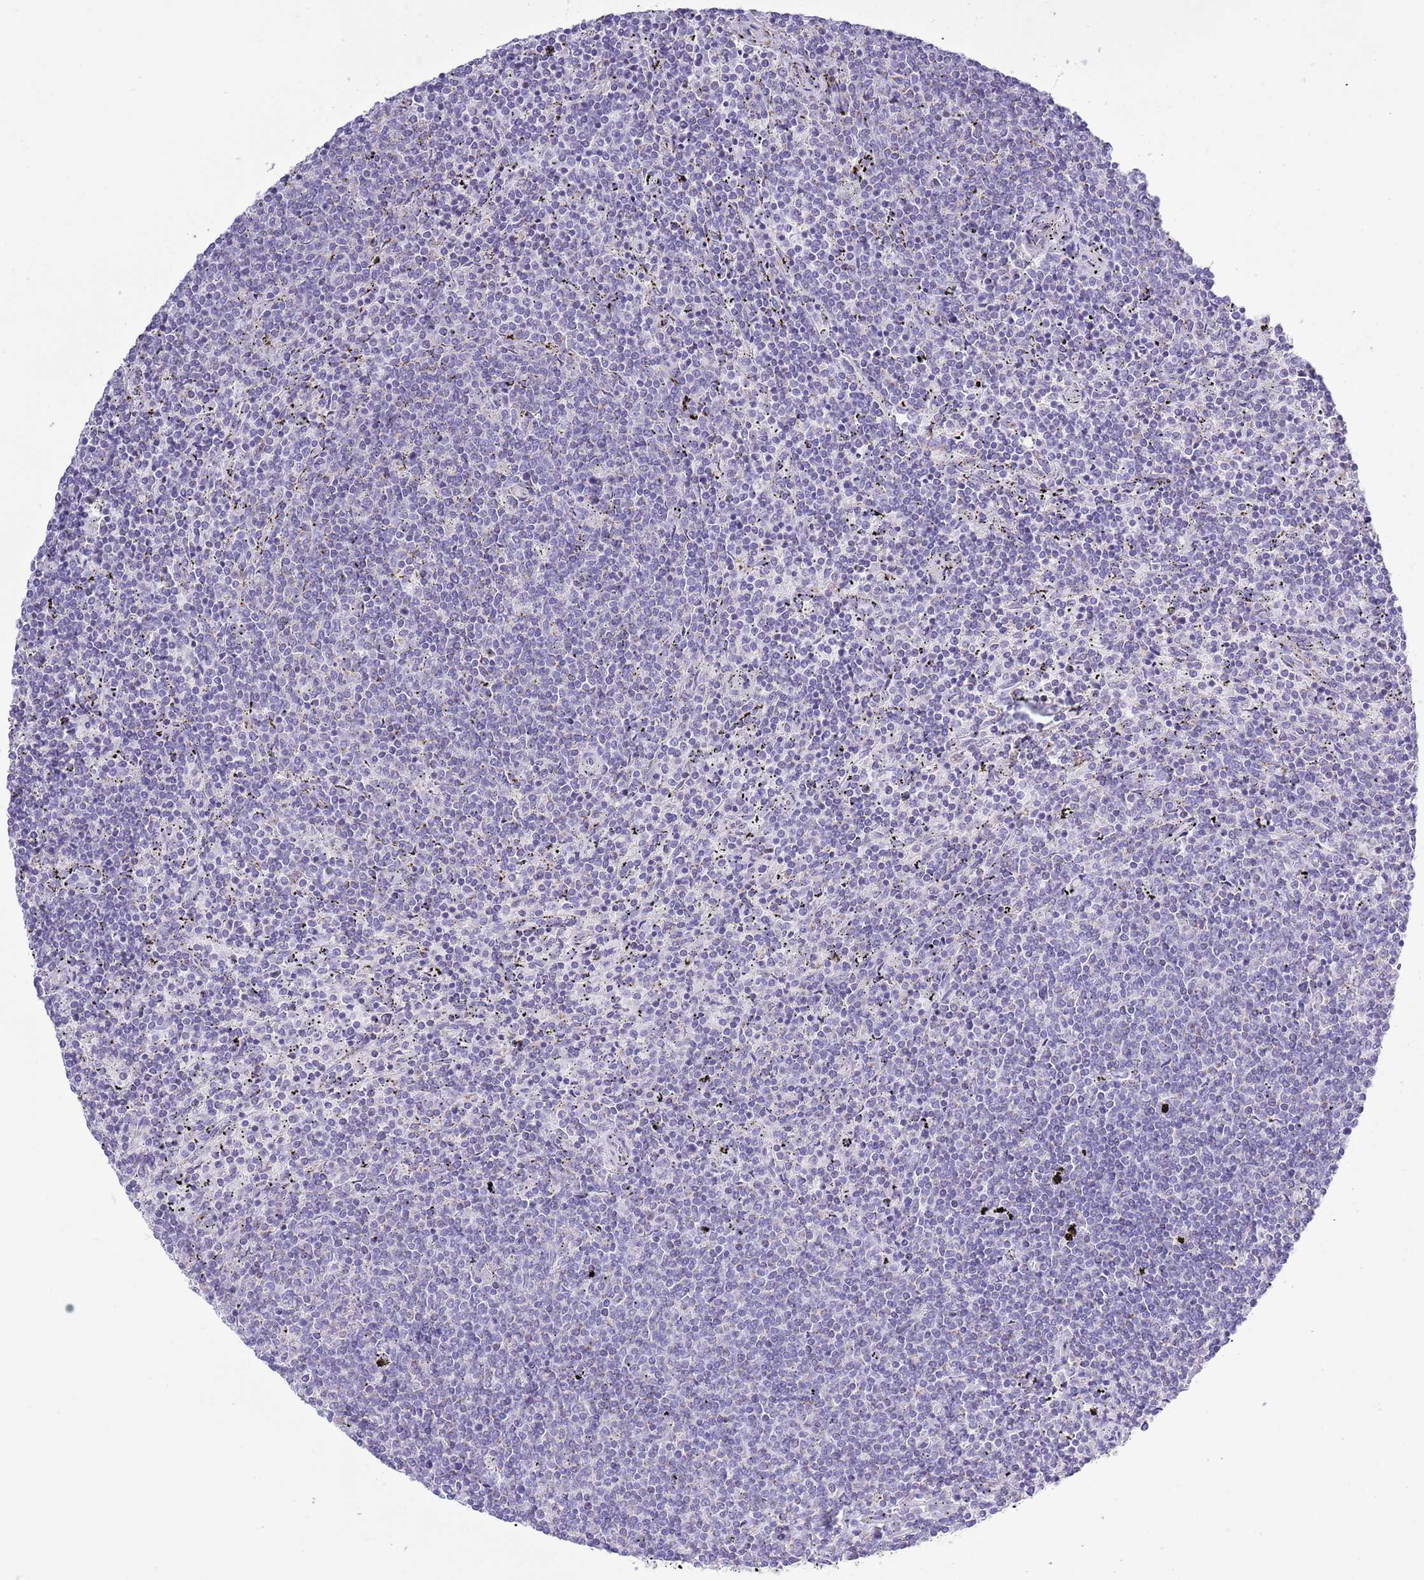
{"staining": {"intensity": "negative", "quantity": "none", "location": "none"}, "tissue": "lymphoma", "cell_type": "Tumor cells", "image_type": "cancer", "snomed": [{"axis": "morphology", "description": "Malignant lymphoma, non-Hodgkin's type, Low grade"}, {"axis": "topography", "description": "Spleen"}], "caption": "High magnification brightfield microscopy of lymphoma stained with DAB (3,3'-diaminobenzidine) (brown) and counterstained with hematoxylin (blue): tumor cells show no significant positivity. (Stains: DAB IHC with hematoxylin counter stain, Microscopy: brightfield microscopy at high magnification).", "gene": "MOCOS", "patient": {"sex": "female", "age": 50}}